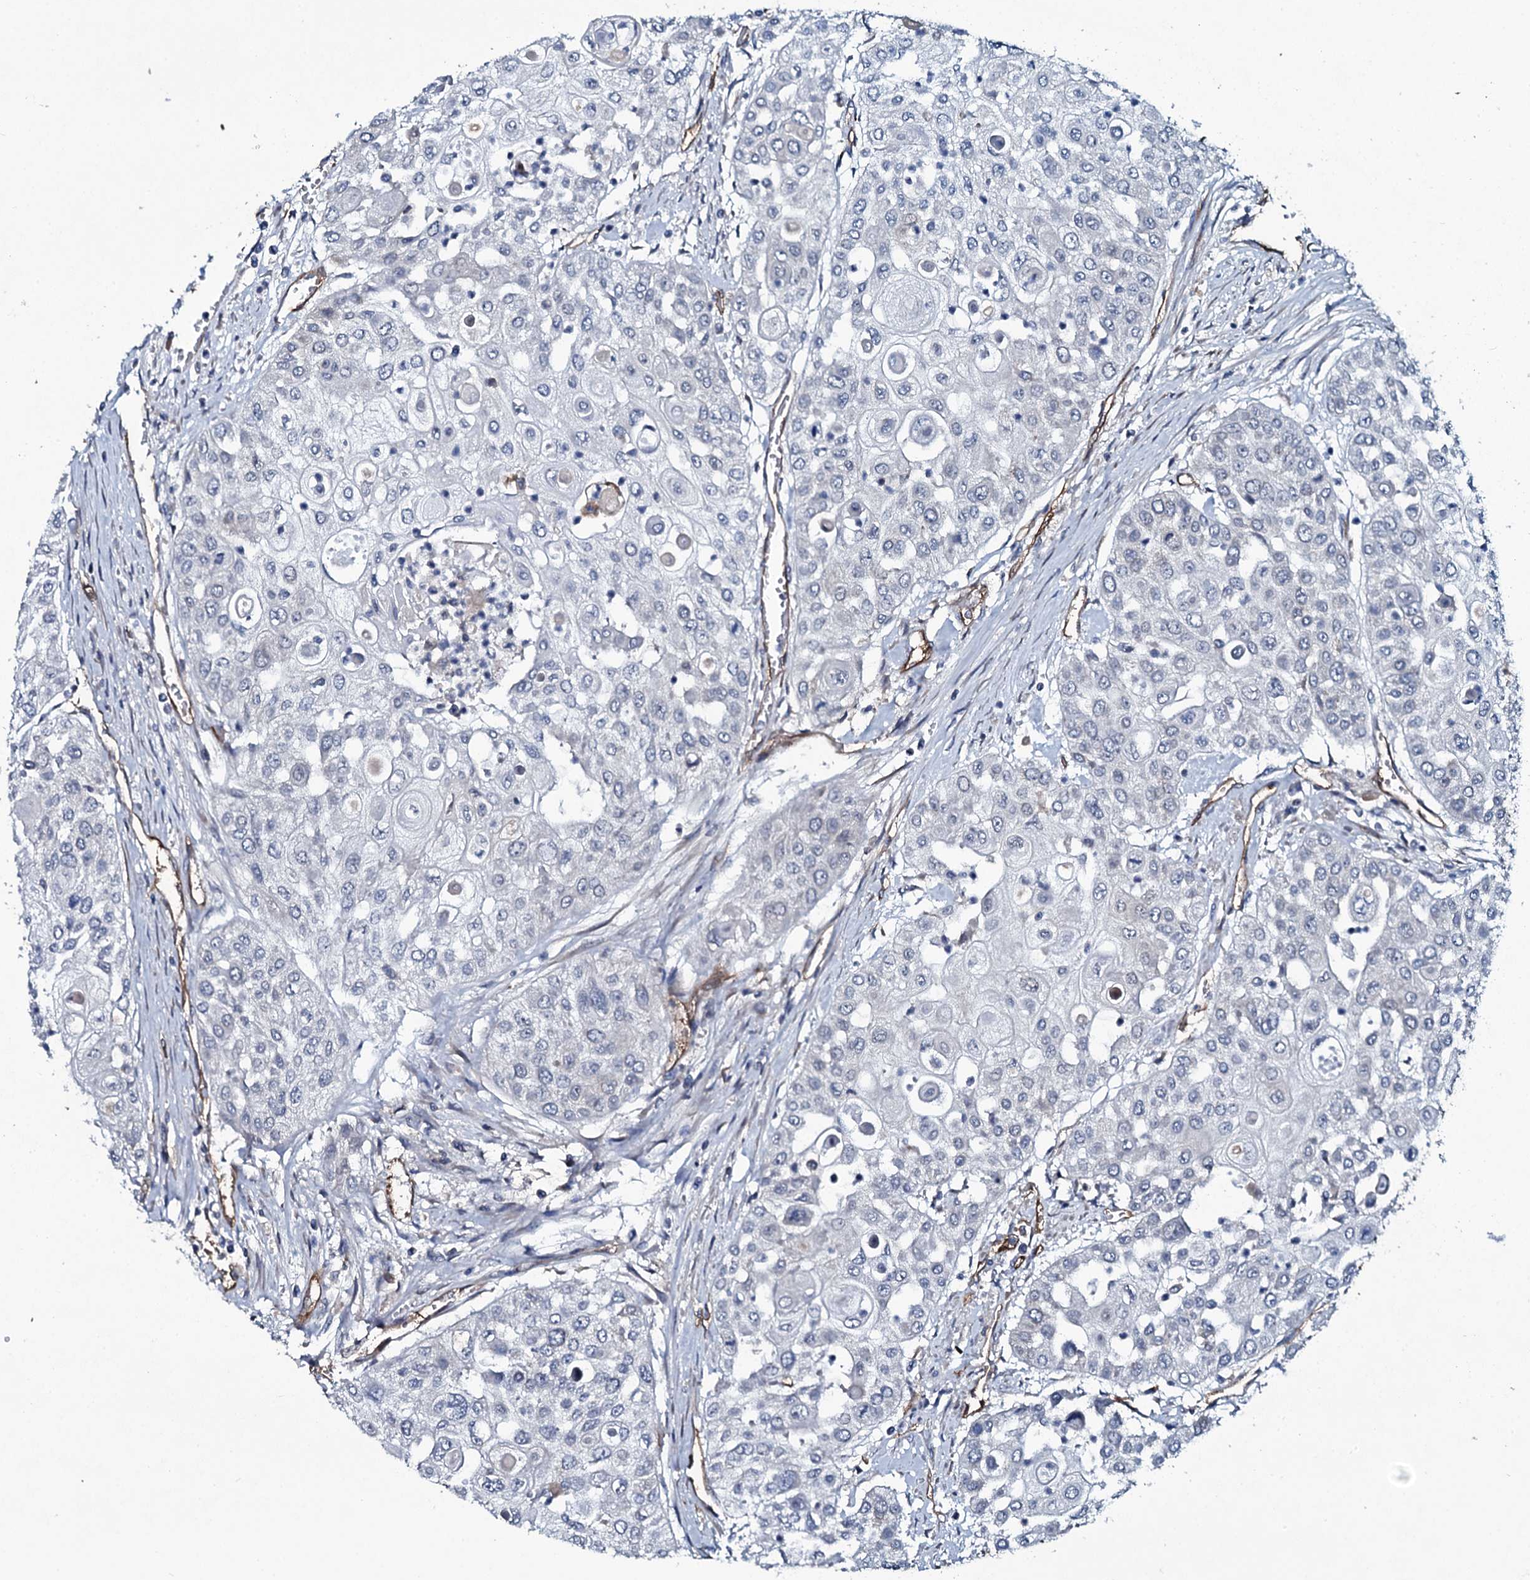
{"staining": {"intensity": "negative", "quantity": "none", "location": "none"}, "tissue": "urothelial cancer", "cell_type": "Tumor cells", "image_type": "cancer", "snomed": [{"axis": "morphology", "description": "Urothelial carcinoma, High grade"}, {"axis": "topography", "description": "Urinary bladder"}], "caption": "A high-resolution histopathology image shows immunohistochemistry (IHC) staining of urothelial cancer, which demonstrates no significant positivity in tumor cells.", "gene": "CLEC14A", "patient": {"sex": "female", "age": 79}}